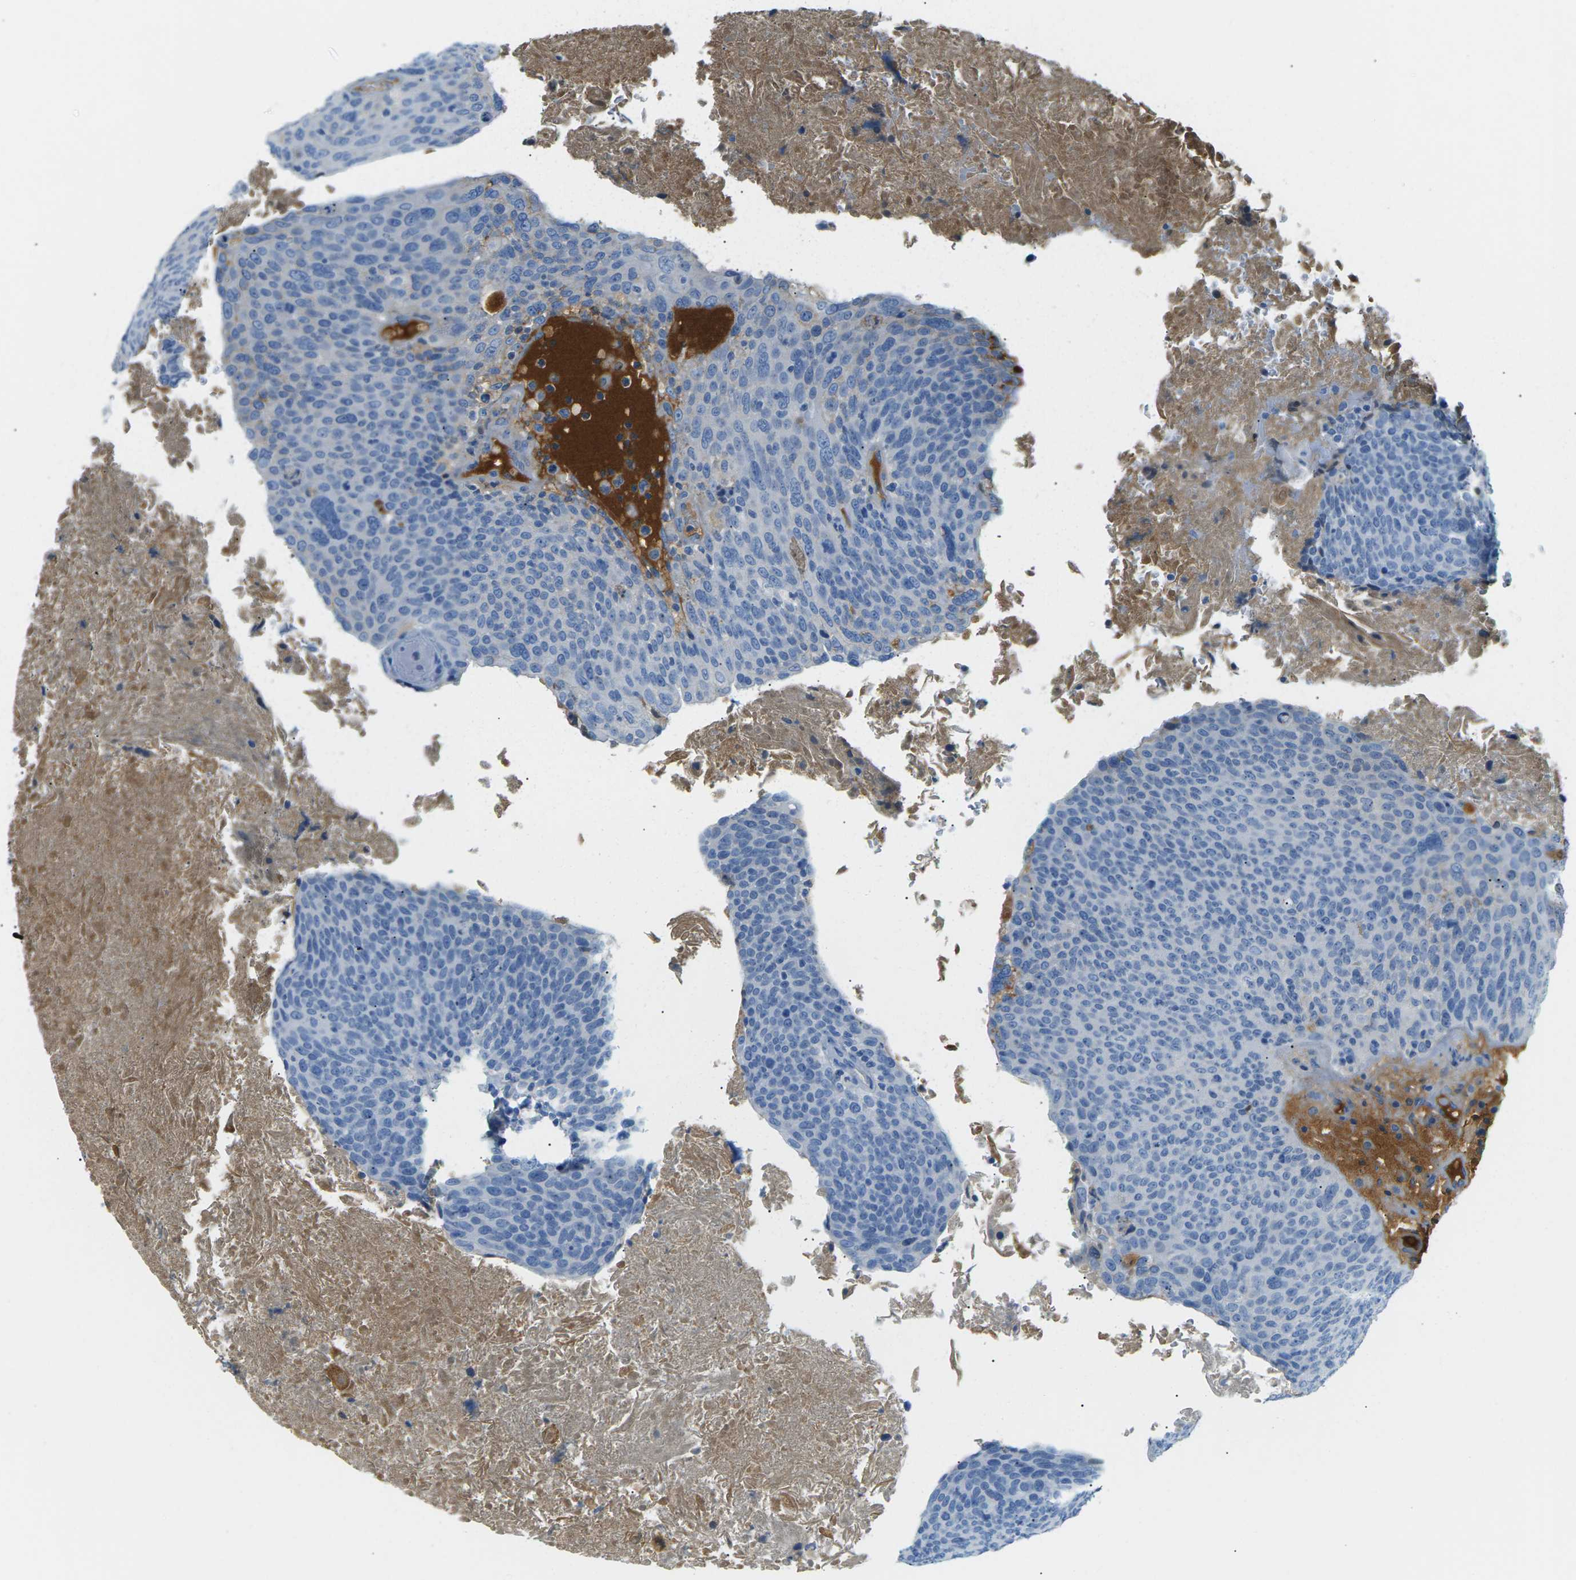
{"staining": {"intensity": "negative", "quantity": "none", "location": "none"}, "tissue": "head and neck cancer", "cell_type": "Tumor cells", "image_type": "cancer", "snomed": [{"axis": "morphology", "description": "Squamous cell carcinoma, NOS"}, {"axis": "morphology", "description": "Squamous cell carcinoma, metastatic, NOS"}, {"axis": "topography", "description": "Lymph node"}, {"axis": "topography", "description": "Head-Neck"}], "caption": "IHC histopathology image of neoplastic tissue: human head and neck cancer (metastatic squamous cell carcinoma) stained with DAB (3,3'-diaminobenzidine) exhibits no significant protein expression in tumor cells. (Stains: DAB (3,3'-diaminobenzidine) immunohistochemistry (IHC) with hematoxylin counter stain, Microscopy: brightfield microscopy at high magnification).", "gene": "CFI", "patient": {"sex": "male", "age": 62}}